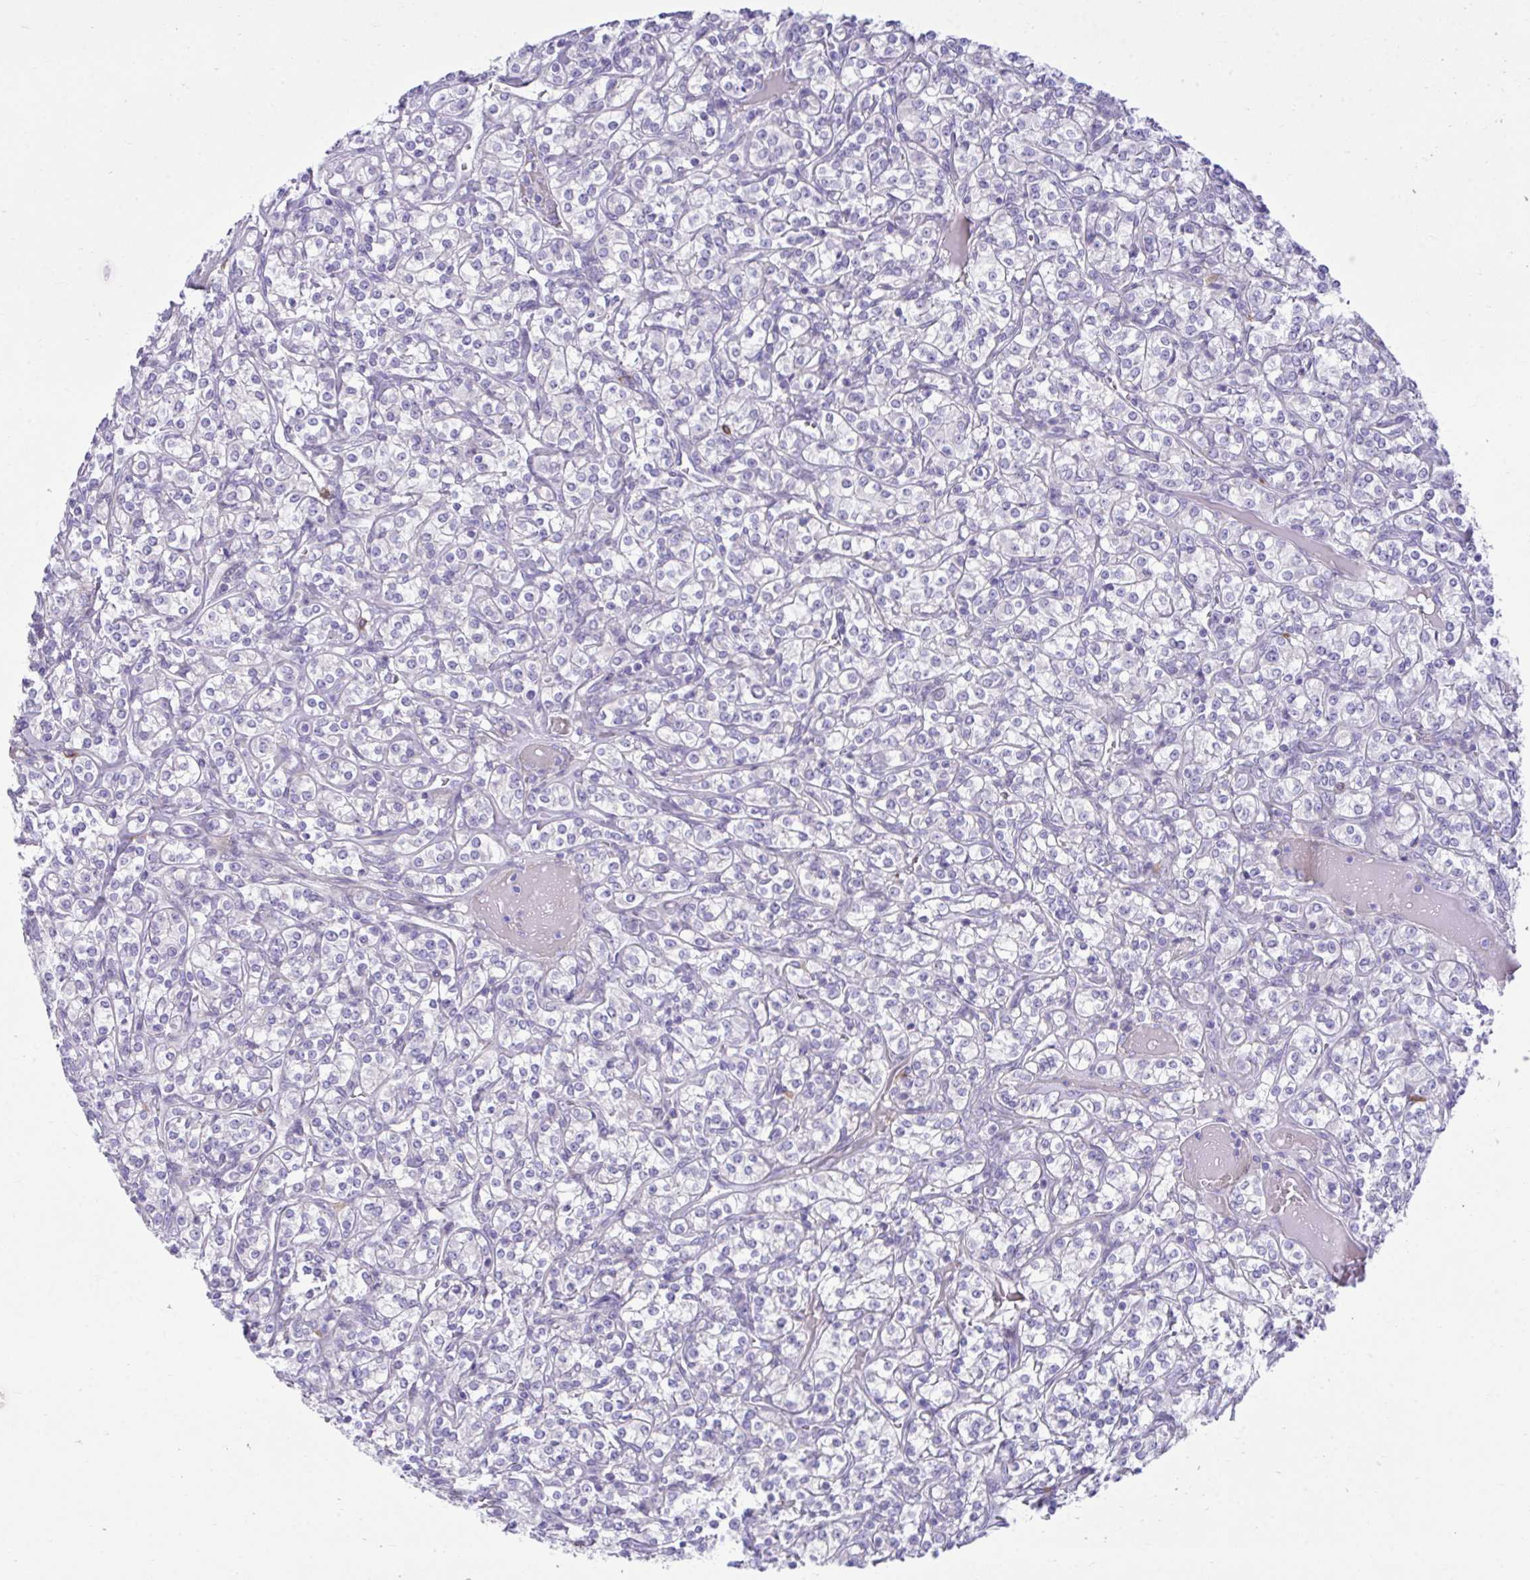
{"staining": {"intensity": "negative", "quantity": "none", "location": "none"}, "tissue": "renal cancer", "cell_type": "Tumor cells", "image_type": "cancer", "snomed": [{"axis": "morphology", "description": "Adenocarcinoma, NOS"}, {"axis": "topography", "description": "Kidney"}], "caption": "There is no significant expression in tumor cells of adenocarcinoma (renal). Brightfield microscopy of IHC stained with DAB (3,3'-diaminobenzidine) (brown) and hematoxylin (blue), captured at high magnification.", "gene": "MED9", "patient": {"sex": "male", "age": 77}}